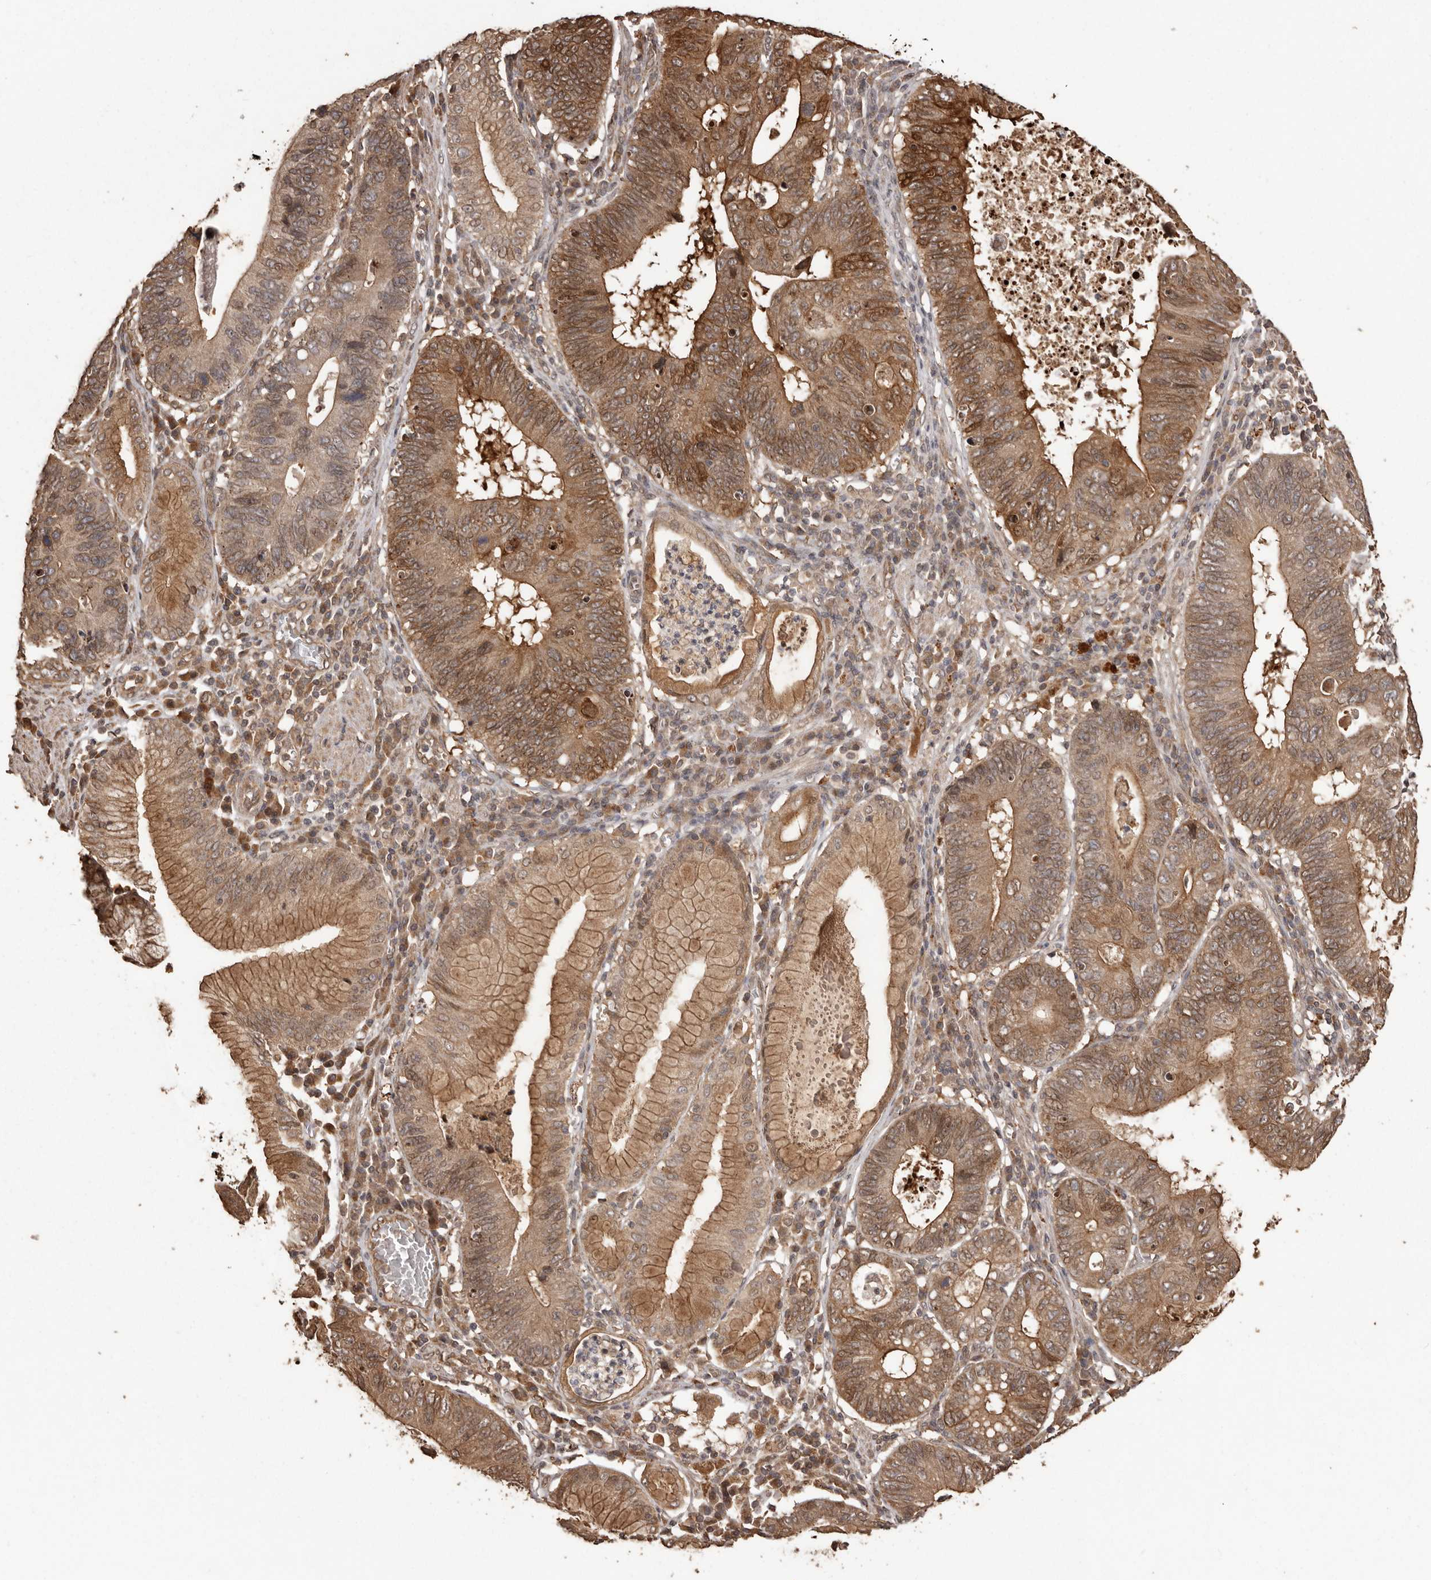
{"staining": {"intensity": "moderate", "quantity": ">75%", "location": "cytoplasmic/membranous"}, "tissue": "stomach cancer", "cell_type": "Tumor cells", "image_type": "cancer", "snomed": [{"axis": "morphology", "description": "Adenocarcinoma, NOS"}, {"axis": "topography", "description": "Stomach"}], "caption": "IHC image of neoplastic tissue: stomach adenocarcinoma stained using immunohistochemistry demonstrates medium levels of moderate protein expression localized specifically in the cytoplasmic/membranous of tumor cells, appearing as a cytoplasmic/membranous brown color.", "gene": "NUP43", "patient": {"sex": "male", "age": 59}}